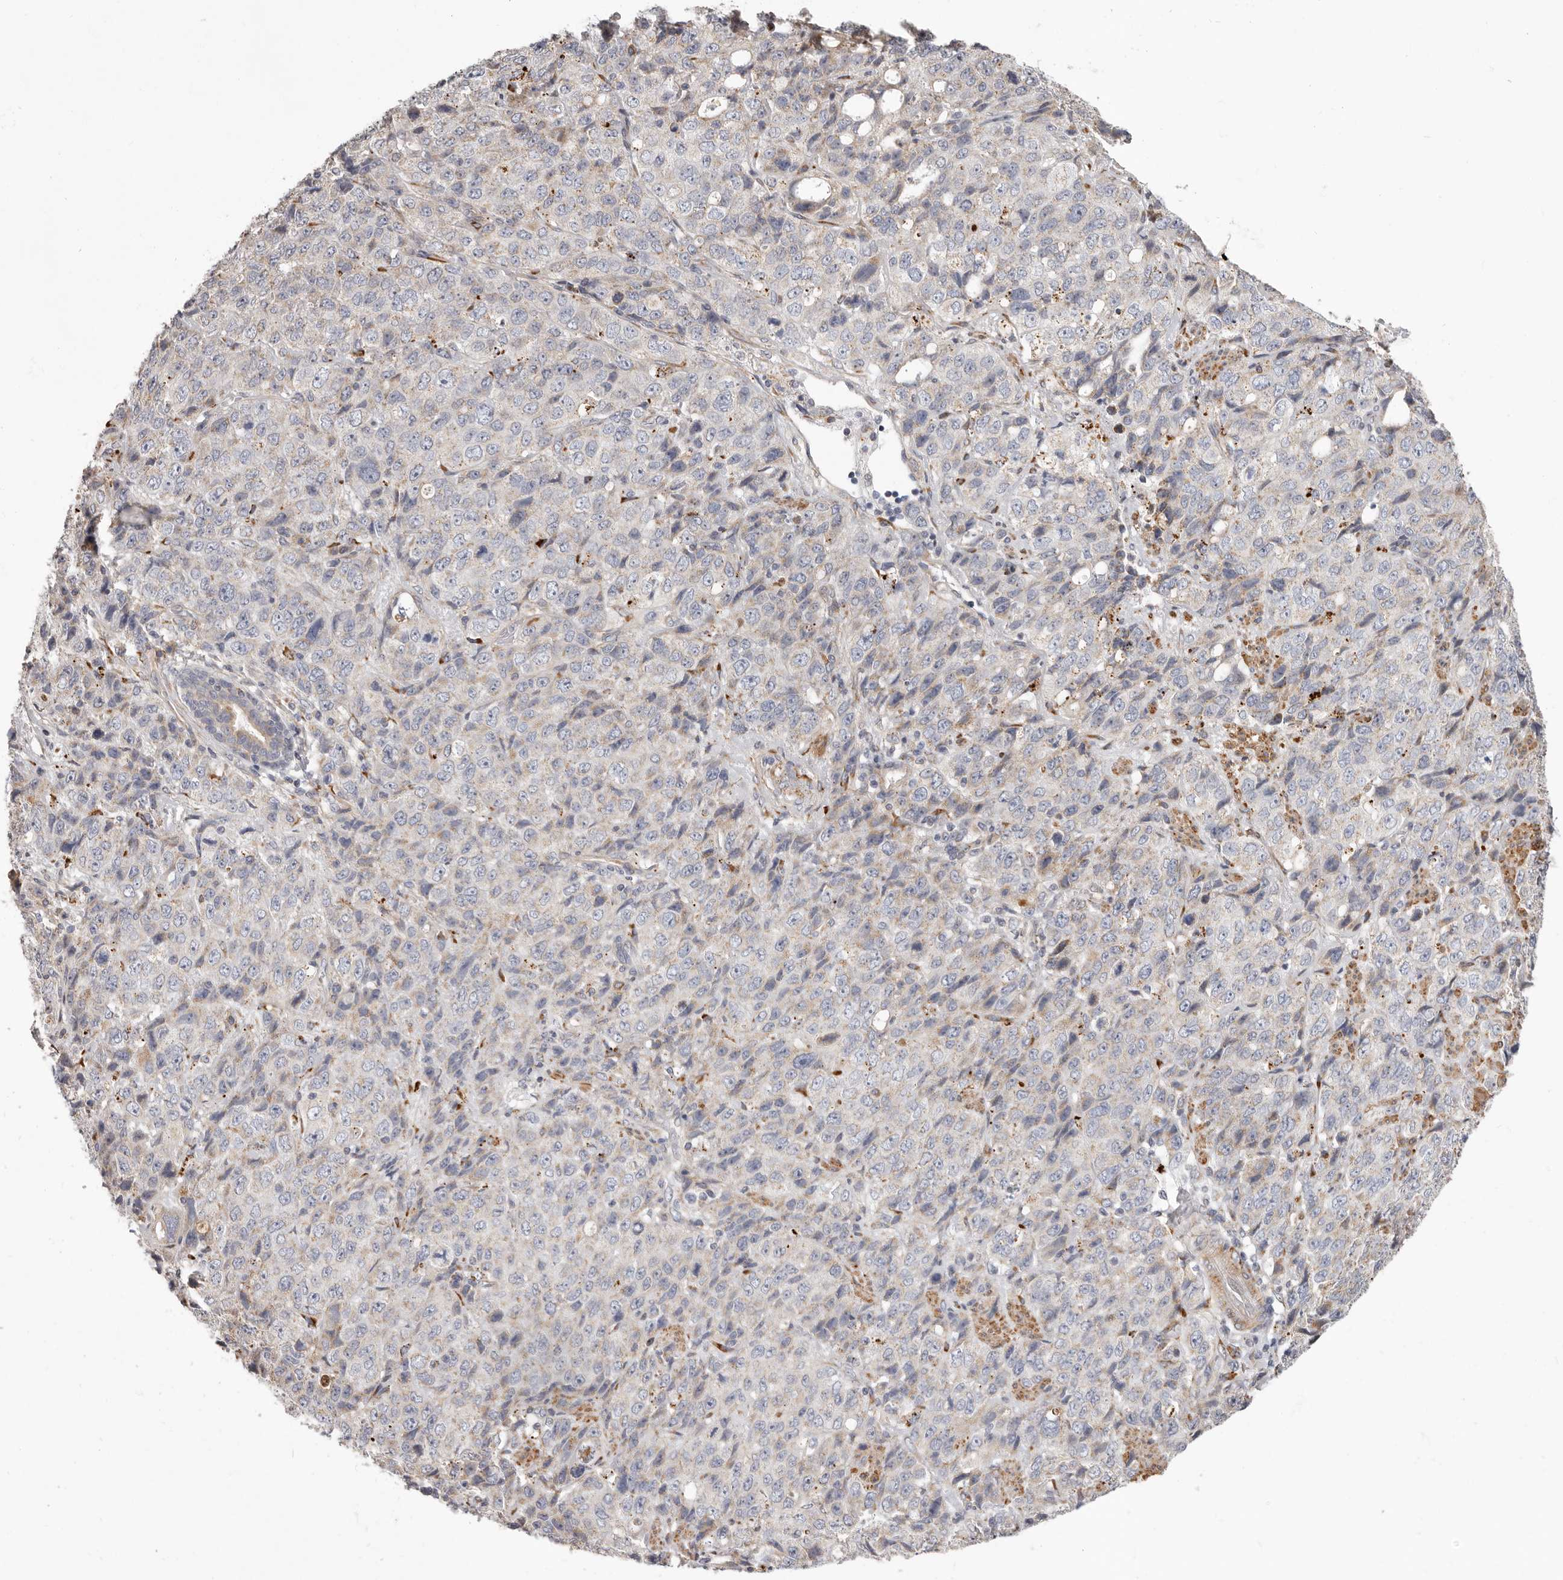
{"staining": {"intensity": "negative", "quantity": "none", "location": "none"}, "tissue": "stomach cancer", "cell_type": "Tumor cells", "image_type": "cancer", "snomed": [{"axis": "morphology", "description": "Adenocarcinoma, NOS"}, {"axis": "topography", "description": "Stomach"}], "caption": "Protein analysis of stomach cancer (adenocarcinoma) demonstrates no significant staining in tumor cells. (Stains: DAB (3,3'-diaminobenzidine) IHC with hematoxylin counter stain, Microscopy: brightfield microscopy at high magnification).", "gene": "MRPS10", "patient": {"sex": "male", "age": 48}}